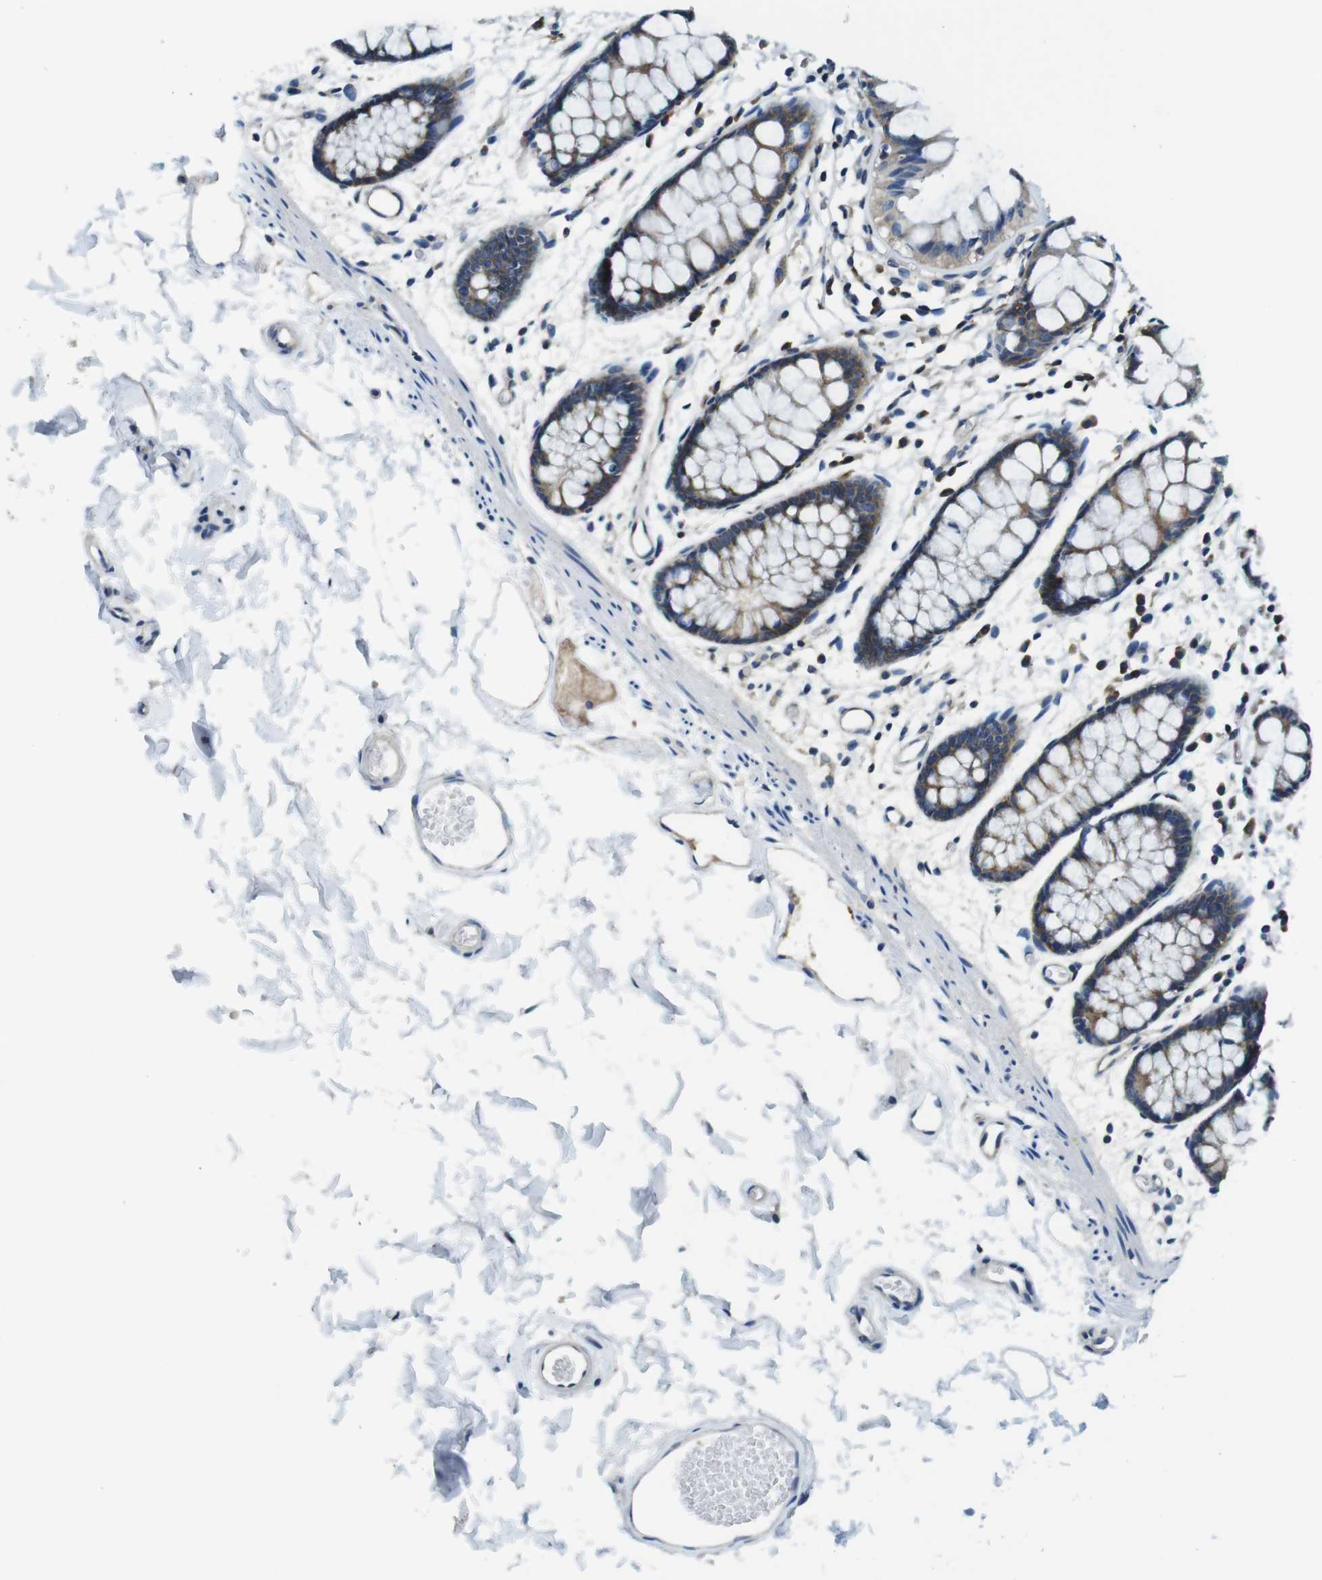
{"staining": {"intensity": "strong", "quantity": ">75%", "location": "cytoplasmic/membranous"}, "tissue": "rectum", "cell_type": "Glandular cells", "image_type": "normal", "snomed": [{"axis": "morphology", "description": "Normal tissue, NOS"}, {"axis": "topography", "description": "Rectum"}], "caption": "Immunohistochemistry (DAB (3,3'-diaminobenzidine)) staining of benign human rectum reveals strong cytoplasmic/membranous protein positivity in approximately >75% of glandular cells. (DAB (3,3'-diaminobenzidine) IHC with brightfield microscopy, high magnification).", "gene": "EIF2B5", "patient": {"sex": "female", "age": 66}}